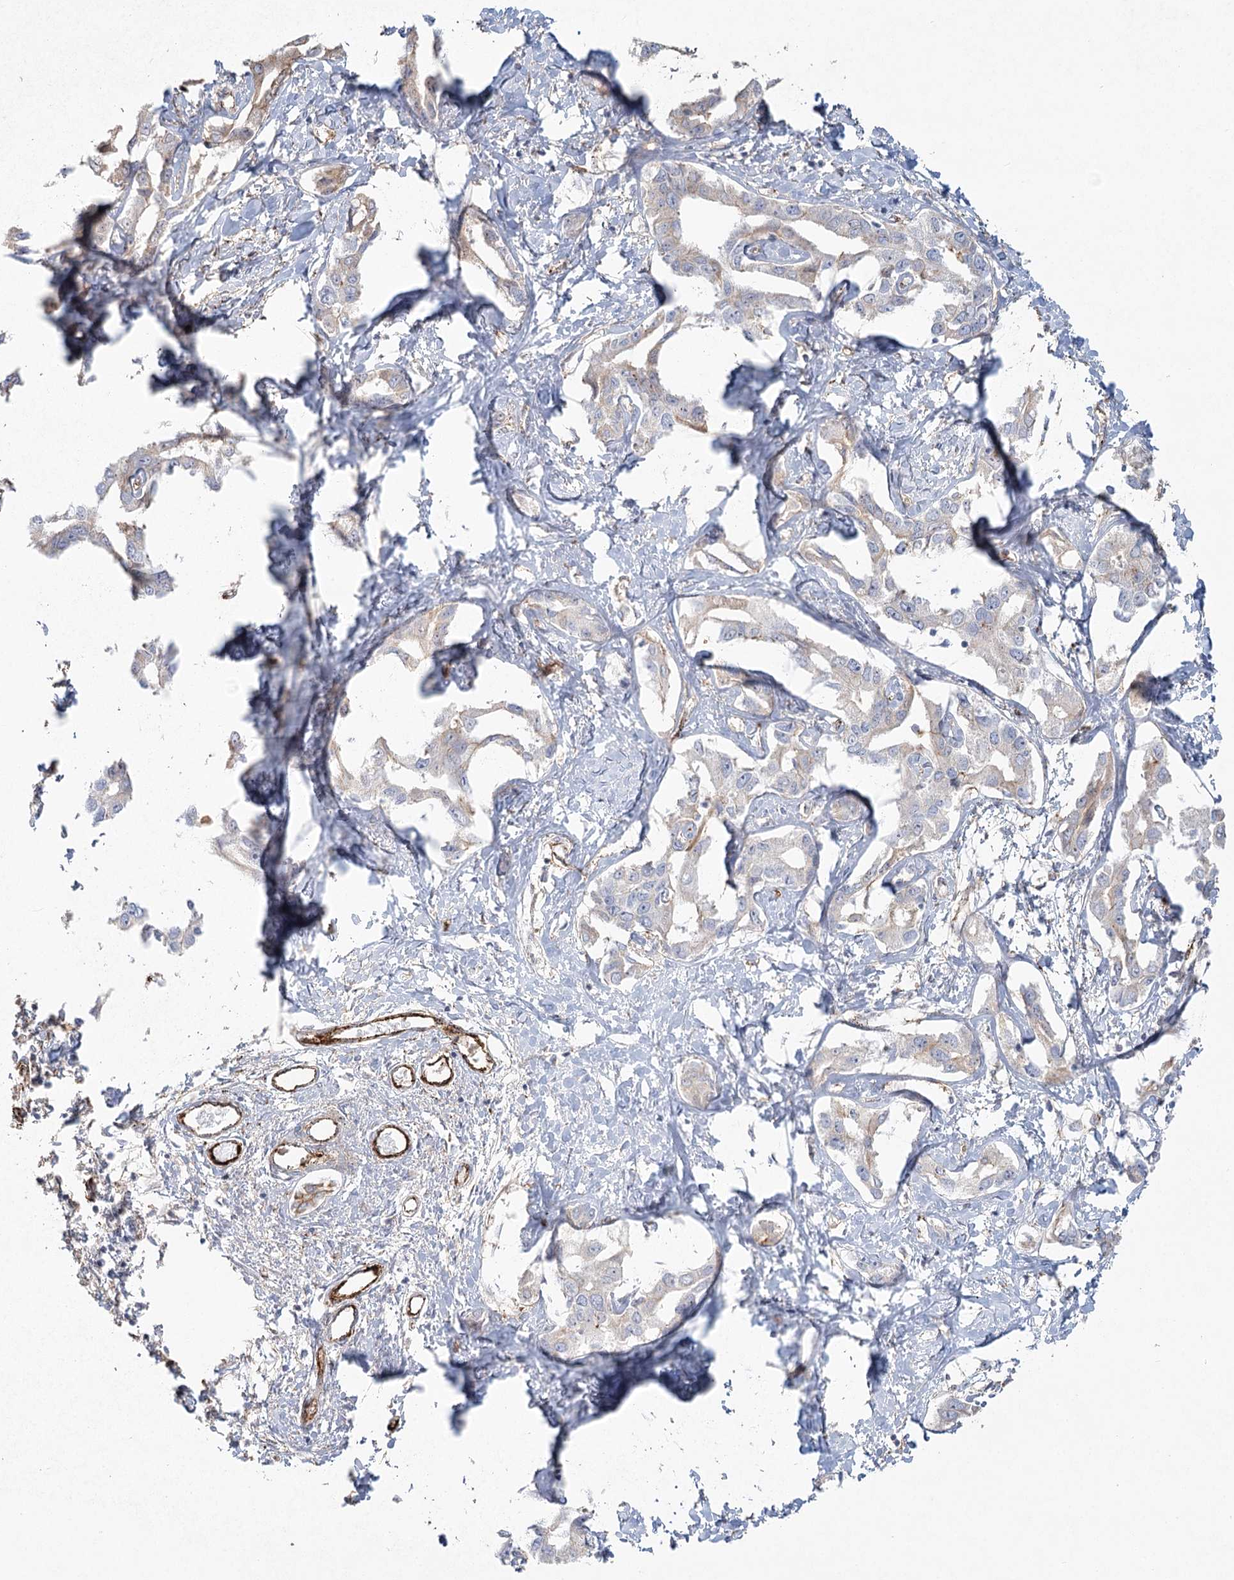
{"staining": {"intensity": "weak", "quantity": "<25%", "location": "cytoplasmic/membranous"}, "tissue": "liver cancer", "cell_type": "Tumor cells", "image_type": "cancer", "snomed": [{"axis": "morphology", "description": "Cholangiocarcinoma"}, {"axis": "topography", "description": "Liver"}], "caption": "Immunohistochemistry (IHC) of liver cancer (cholangiocarcinoma) demonstrates no positivity in tumor cells. The staining is performed using DAB brown chromogen with nuclei counter-stained in using hematoxylin.", "gene": "KBTBD4", "patient": {"sex": "male", "age": 59}}